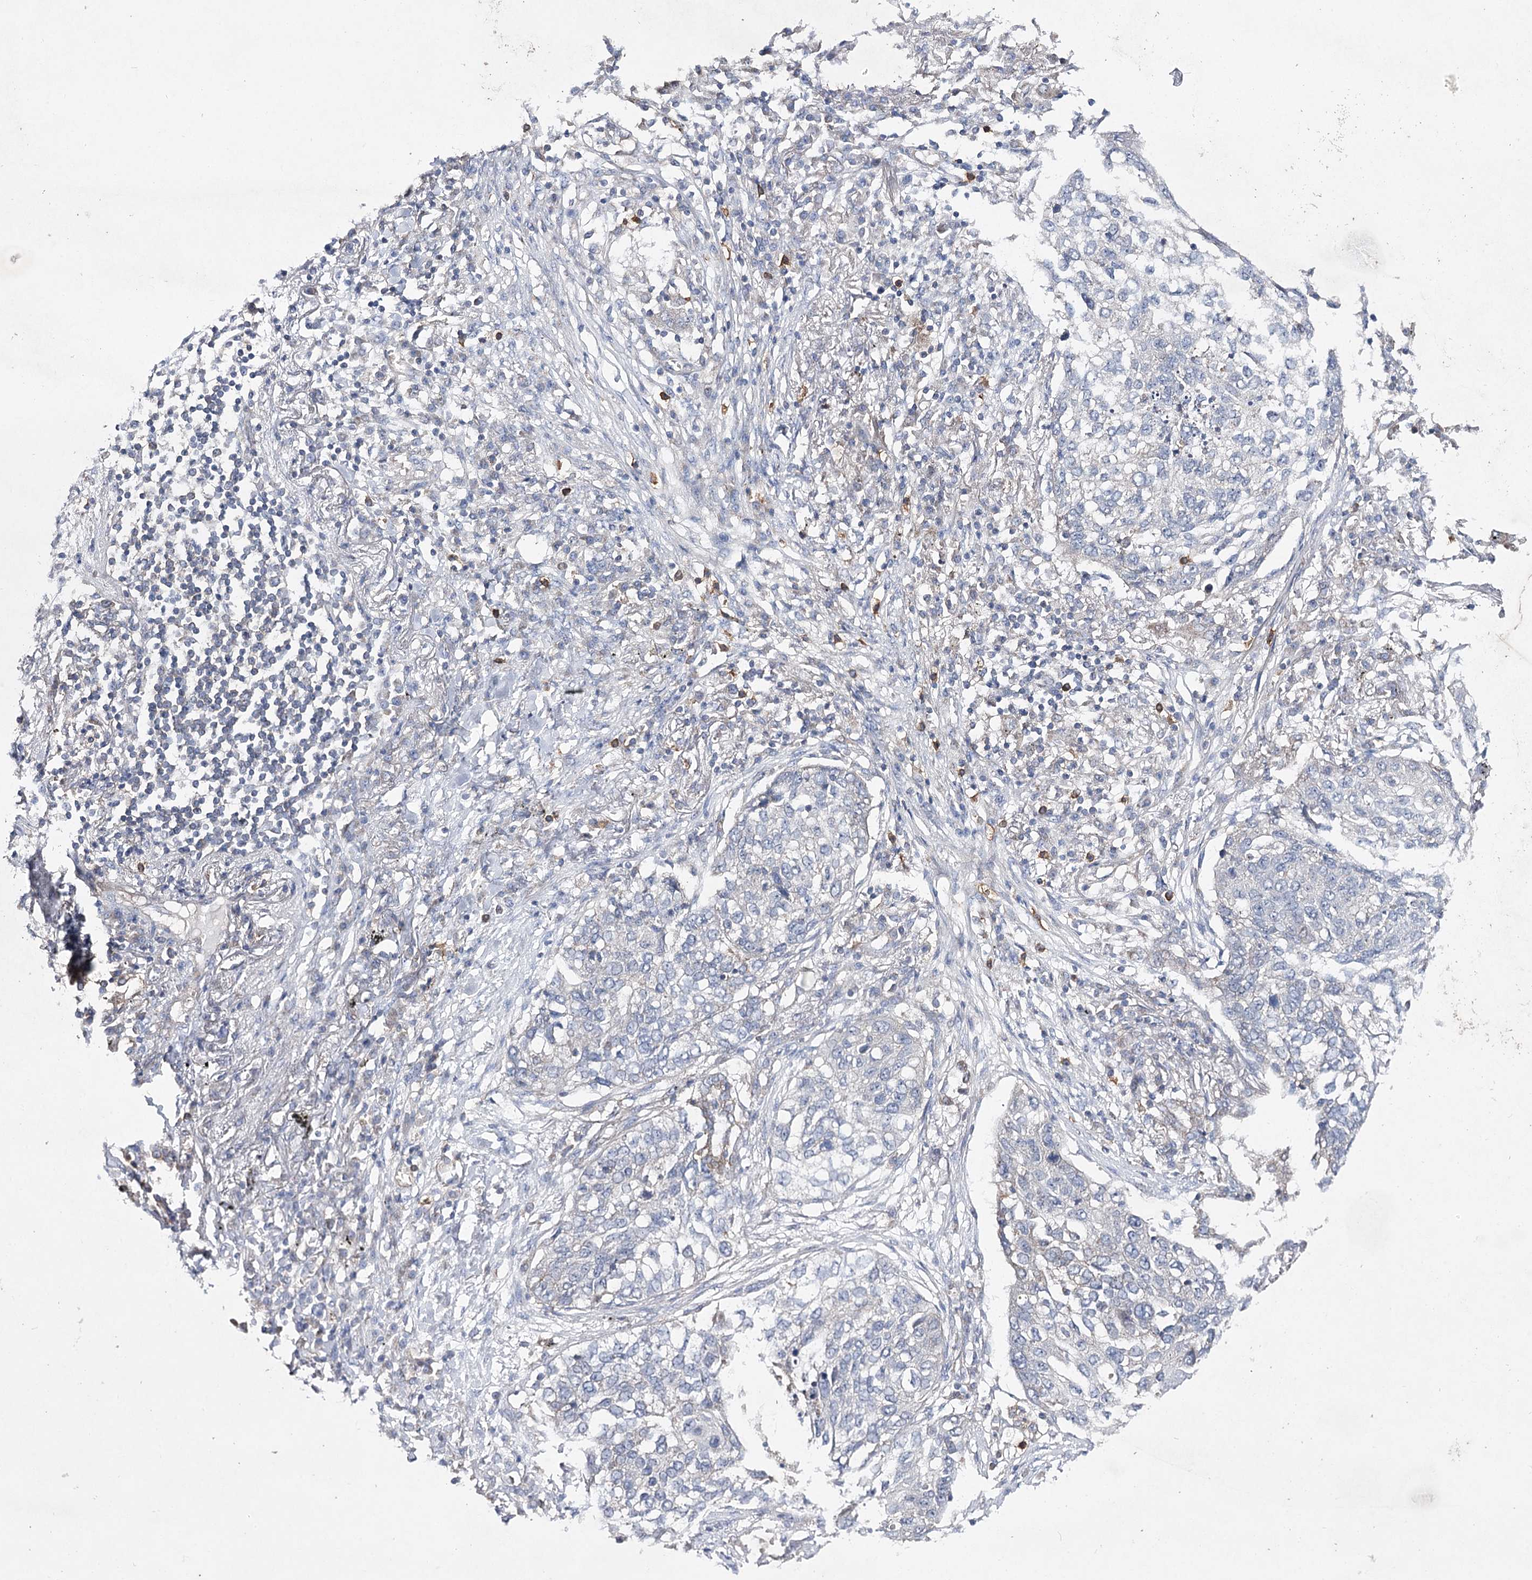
{"staining": {"intensity": "negative", "quantity": "none", "location": "none"}, "tissue": "lung cancer", "cell_type": "Tumor cells", "image_type": "cancer", "snomed": [{"axis": "morphology", "description": "Squamous cell carcinoma, NOS"}, {"axis": "topography", "description": "Lung"}], "caption": "An image of human lung cancer is negative for staining in tumor cells.", "gene": "AURKC", "patient": {"sex": "female", "age": 63}}